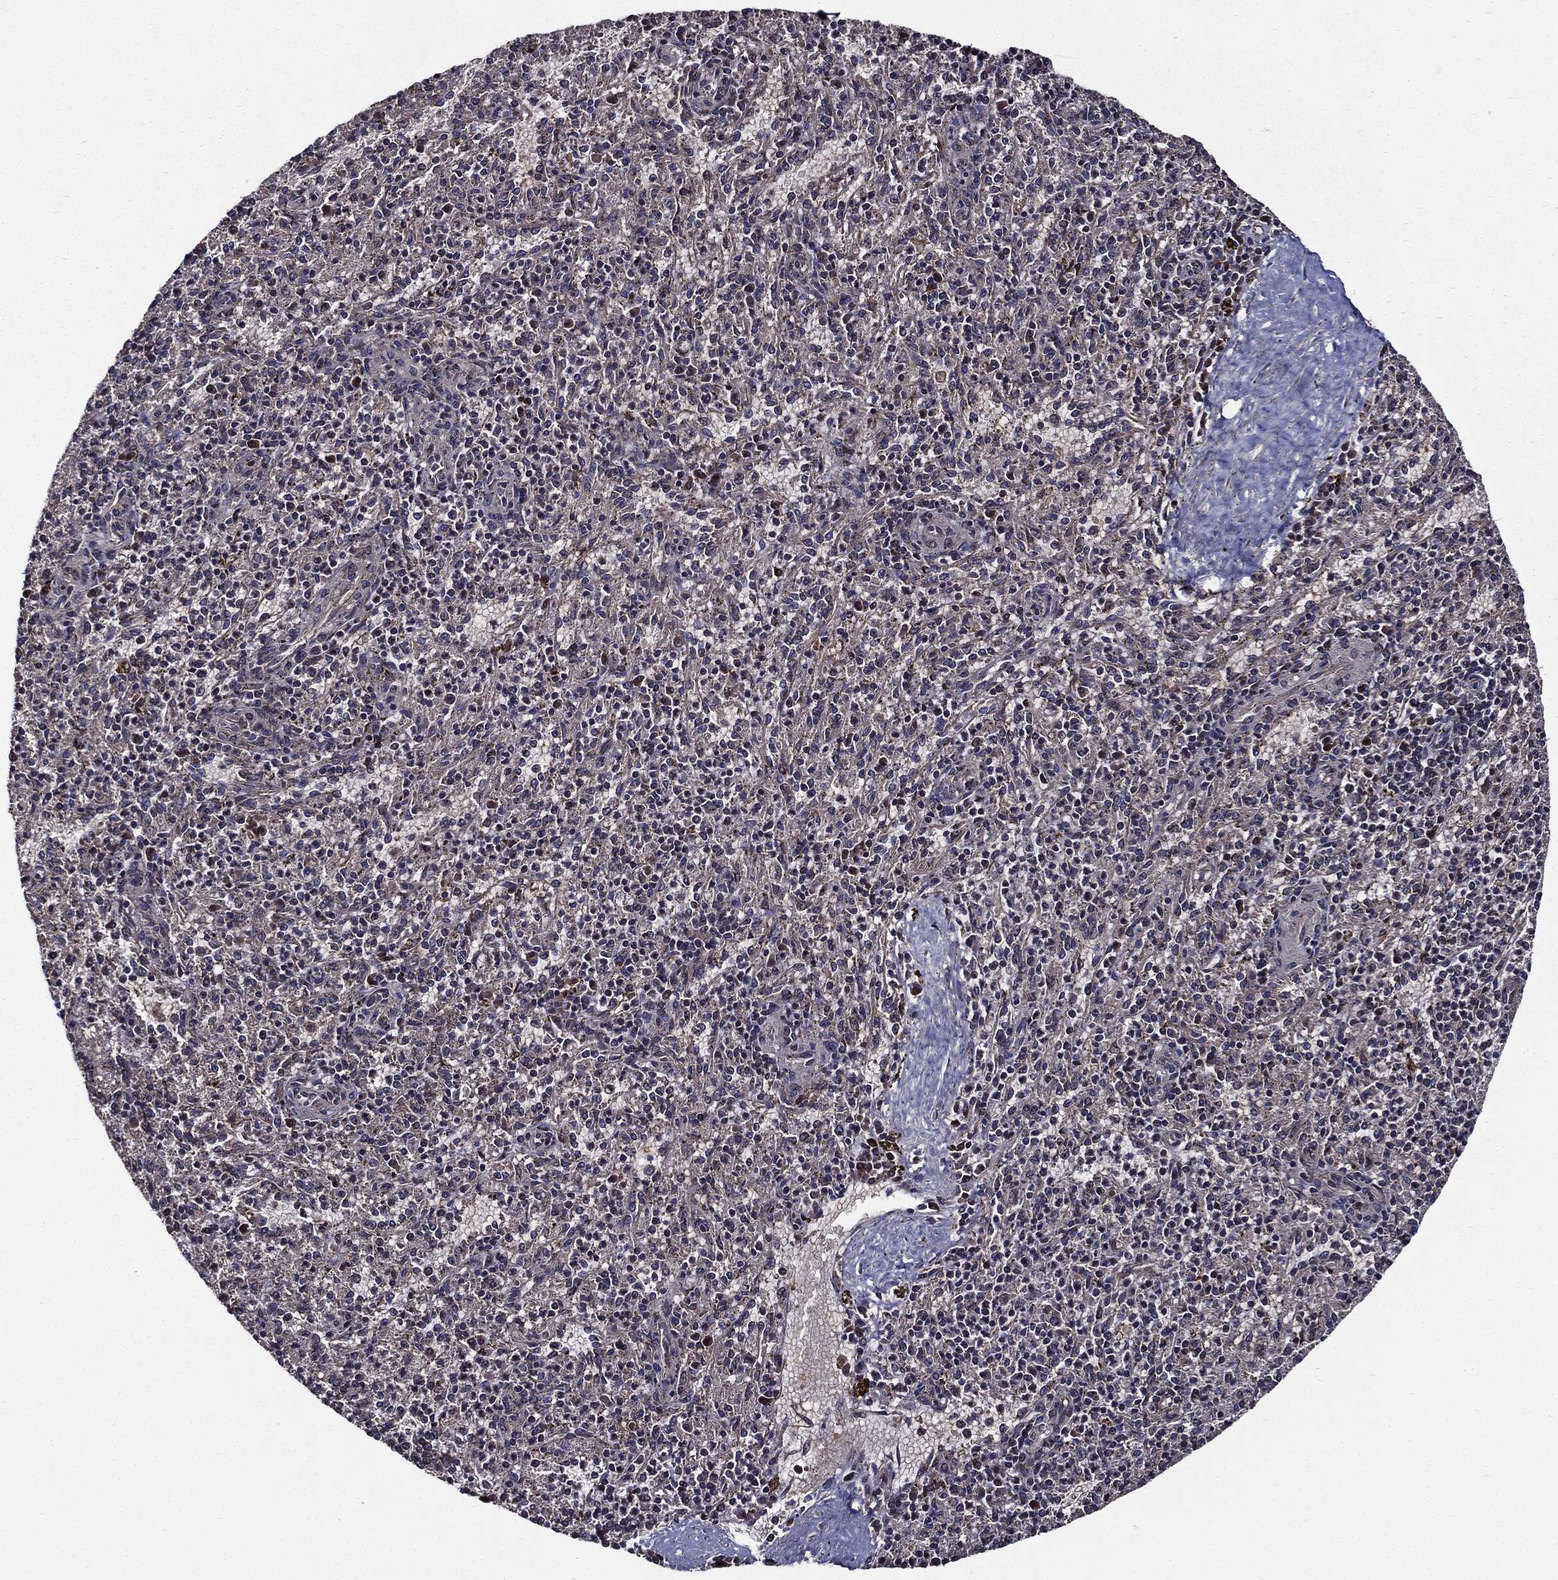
{"staining": {"intensity": "negative", "quantity": "none", "location": "none"}, "tissue": "spleen", "cell_type": "Cells in red pulp", "image_type": "normal", "snomed": [{"axis": "morphology", "description": "Normal tissue, NOS"}, {"axis": "topography", "description": "Spleen"}], "caption": "Spleen stained for a protein using IHC shows no staining cells in red pulp.", "gene": "HTT", "patient": {"sex": "male", "age": 60}}